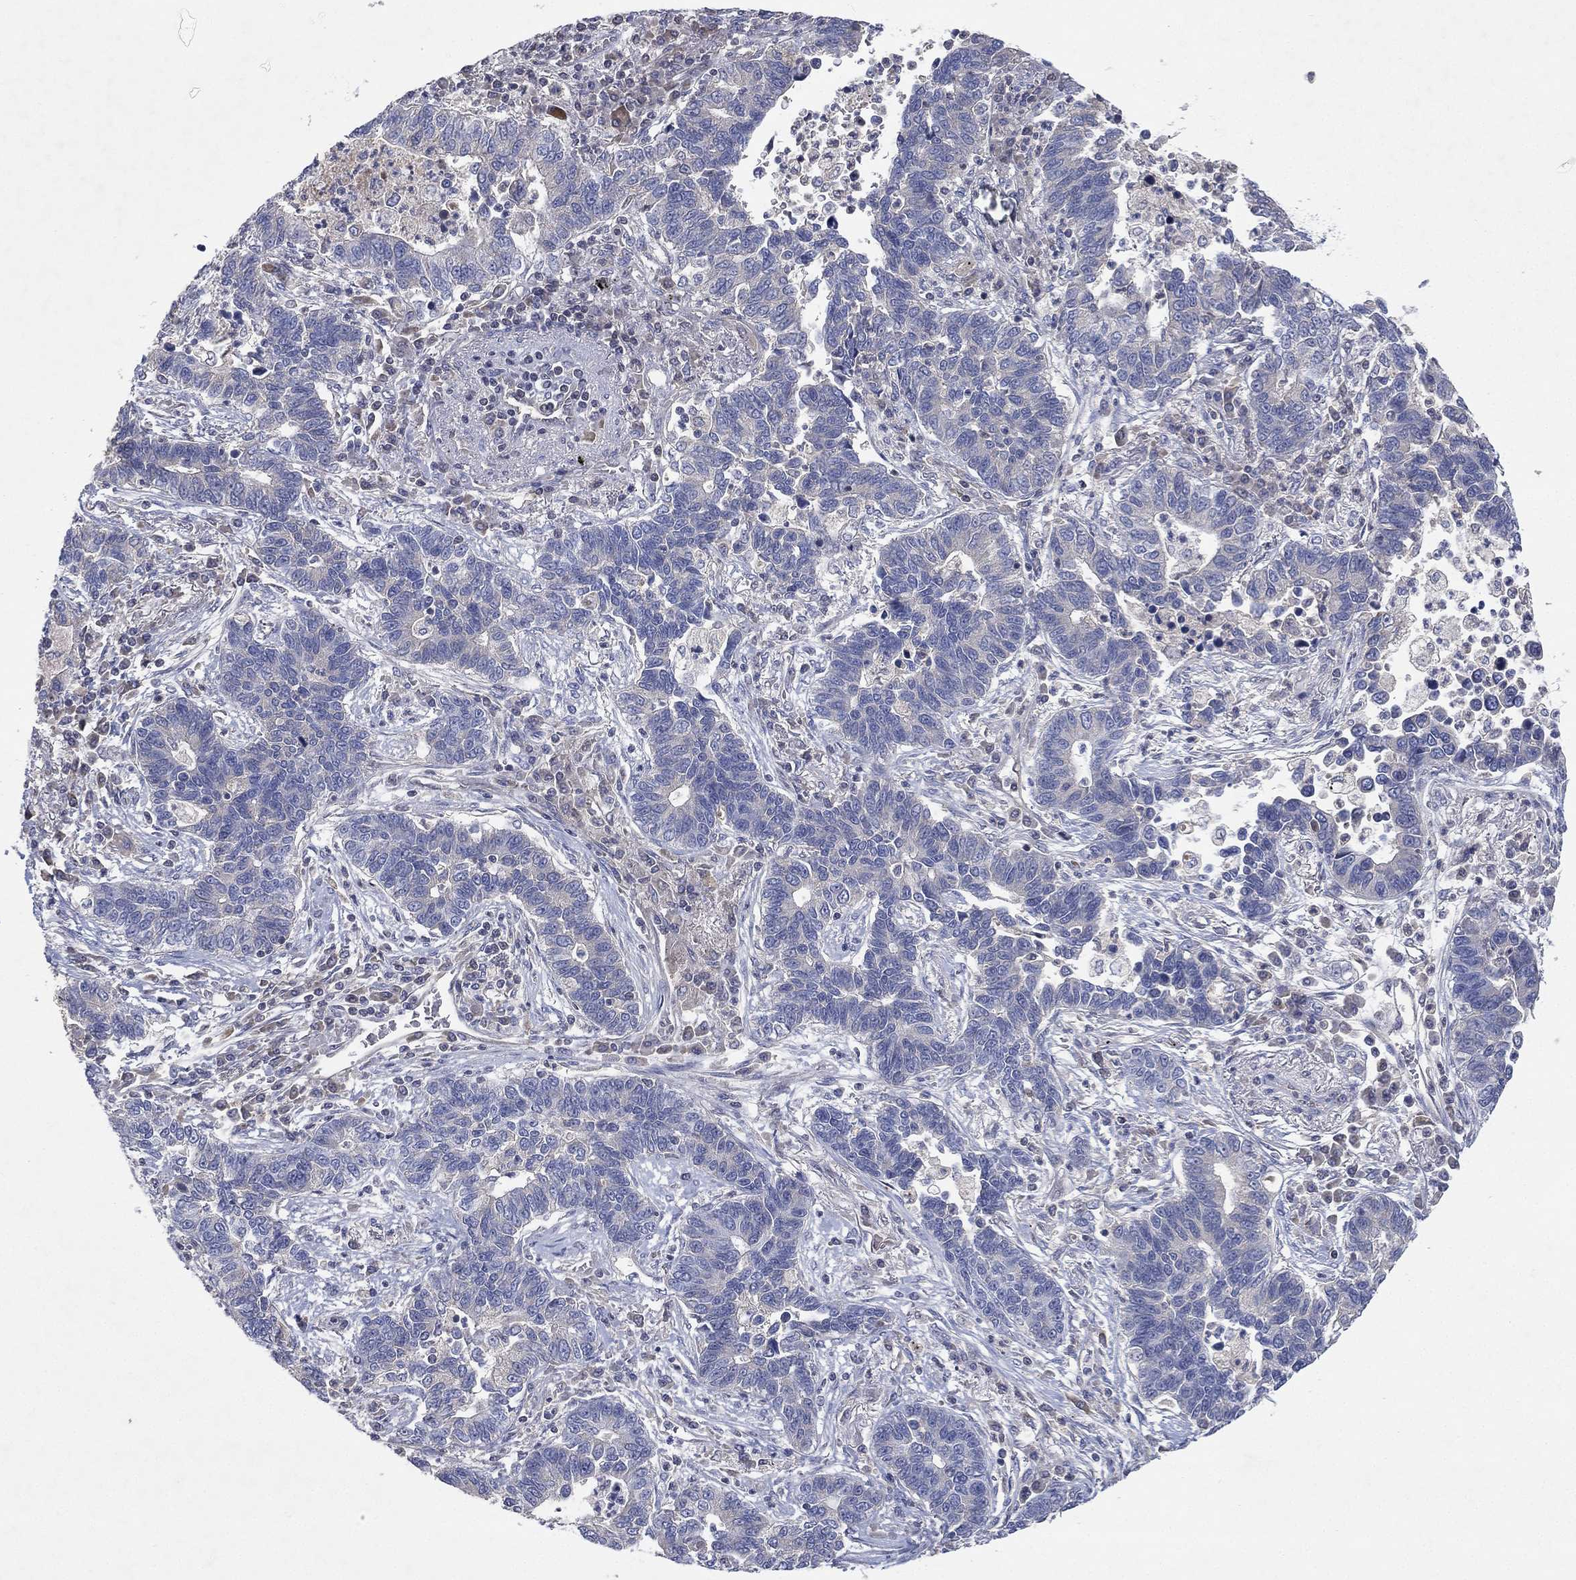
{"staining": {"intensity": "negative", "quantity": "none", "location": "none"}, "tissue": "lung cancer", "cell_type": "Tumor cells", "image_type": "cancer", "snomed": [{"axis": "morphology", "description": "Adenocarcinoma, NOS"}, {"axis": "topography", "description": "Lung"}], "caption": "DAB (3,3'-diaminobenzidine) immunohistochemical staining of human lung adenocarcinoma reveals no significant expression in tumor cells.", "gene": "FLI1", "patient": {"sex": "female", "age": 57}}